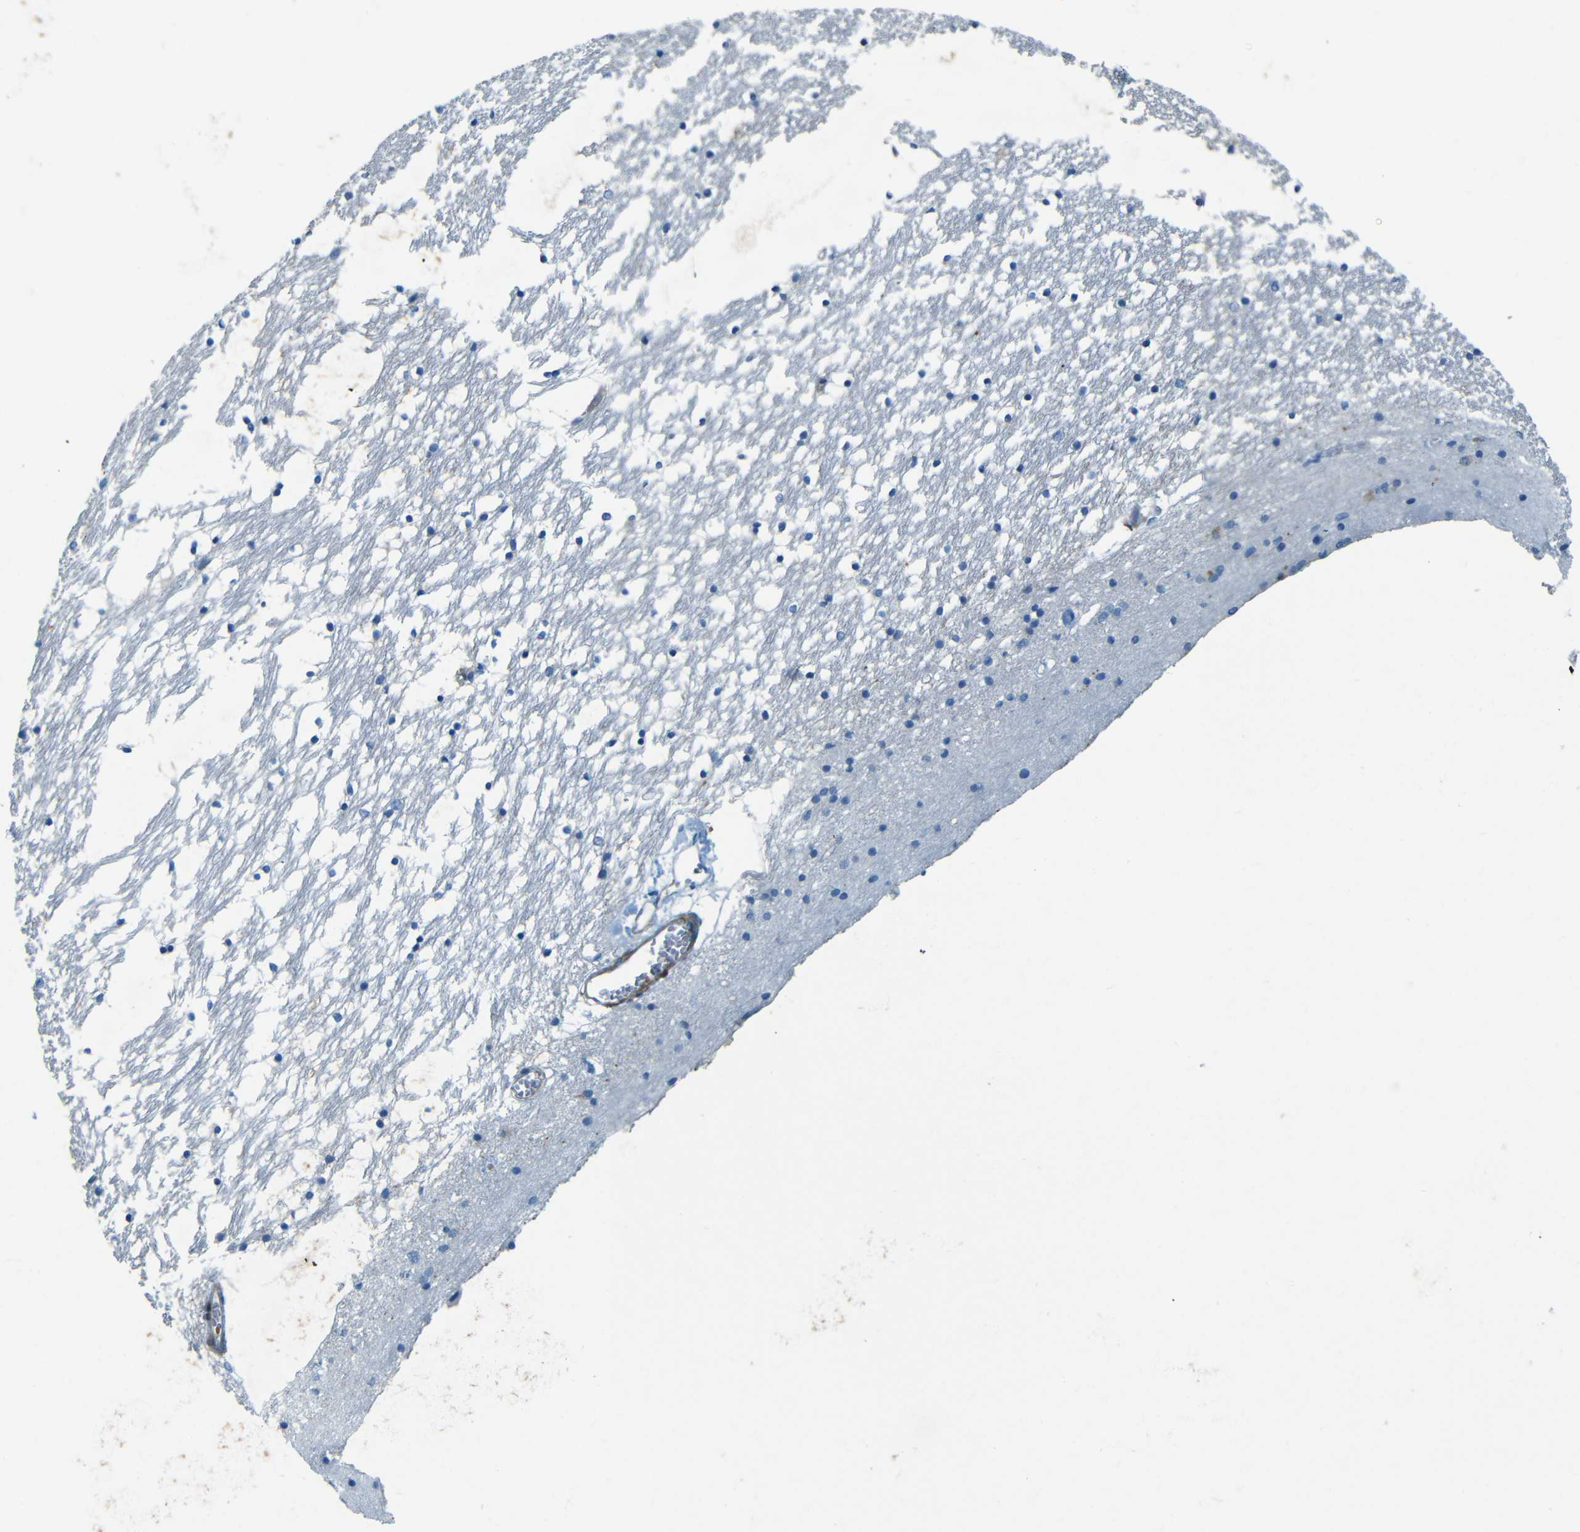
{"staining": {"intensity": "negative", "quantity": "none", "location": "none"}, "tissue": "caudate", "cell_type": "Glial cells", "image_type": "normal", "snomed": [{"axis": "morphology", "description": "Normal tissue, NOS"}, {"axis": "topography", "description": "Lateral ventricle wall"}], "caption": "IHC image of unremarkable caudate stained for a protein (brown), which displays no staining in glial cells.", "gene": "MAP2", "patient": {"sex": "male", "age": 45}}